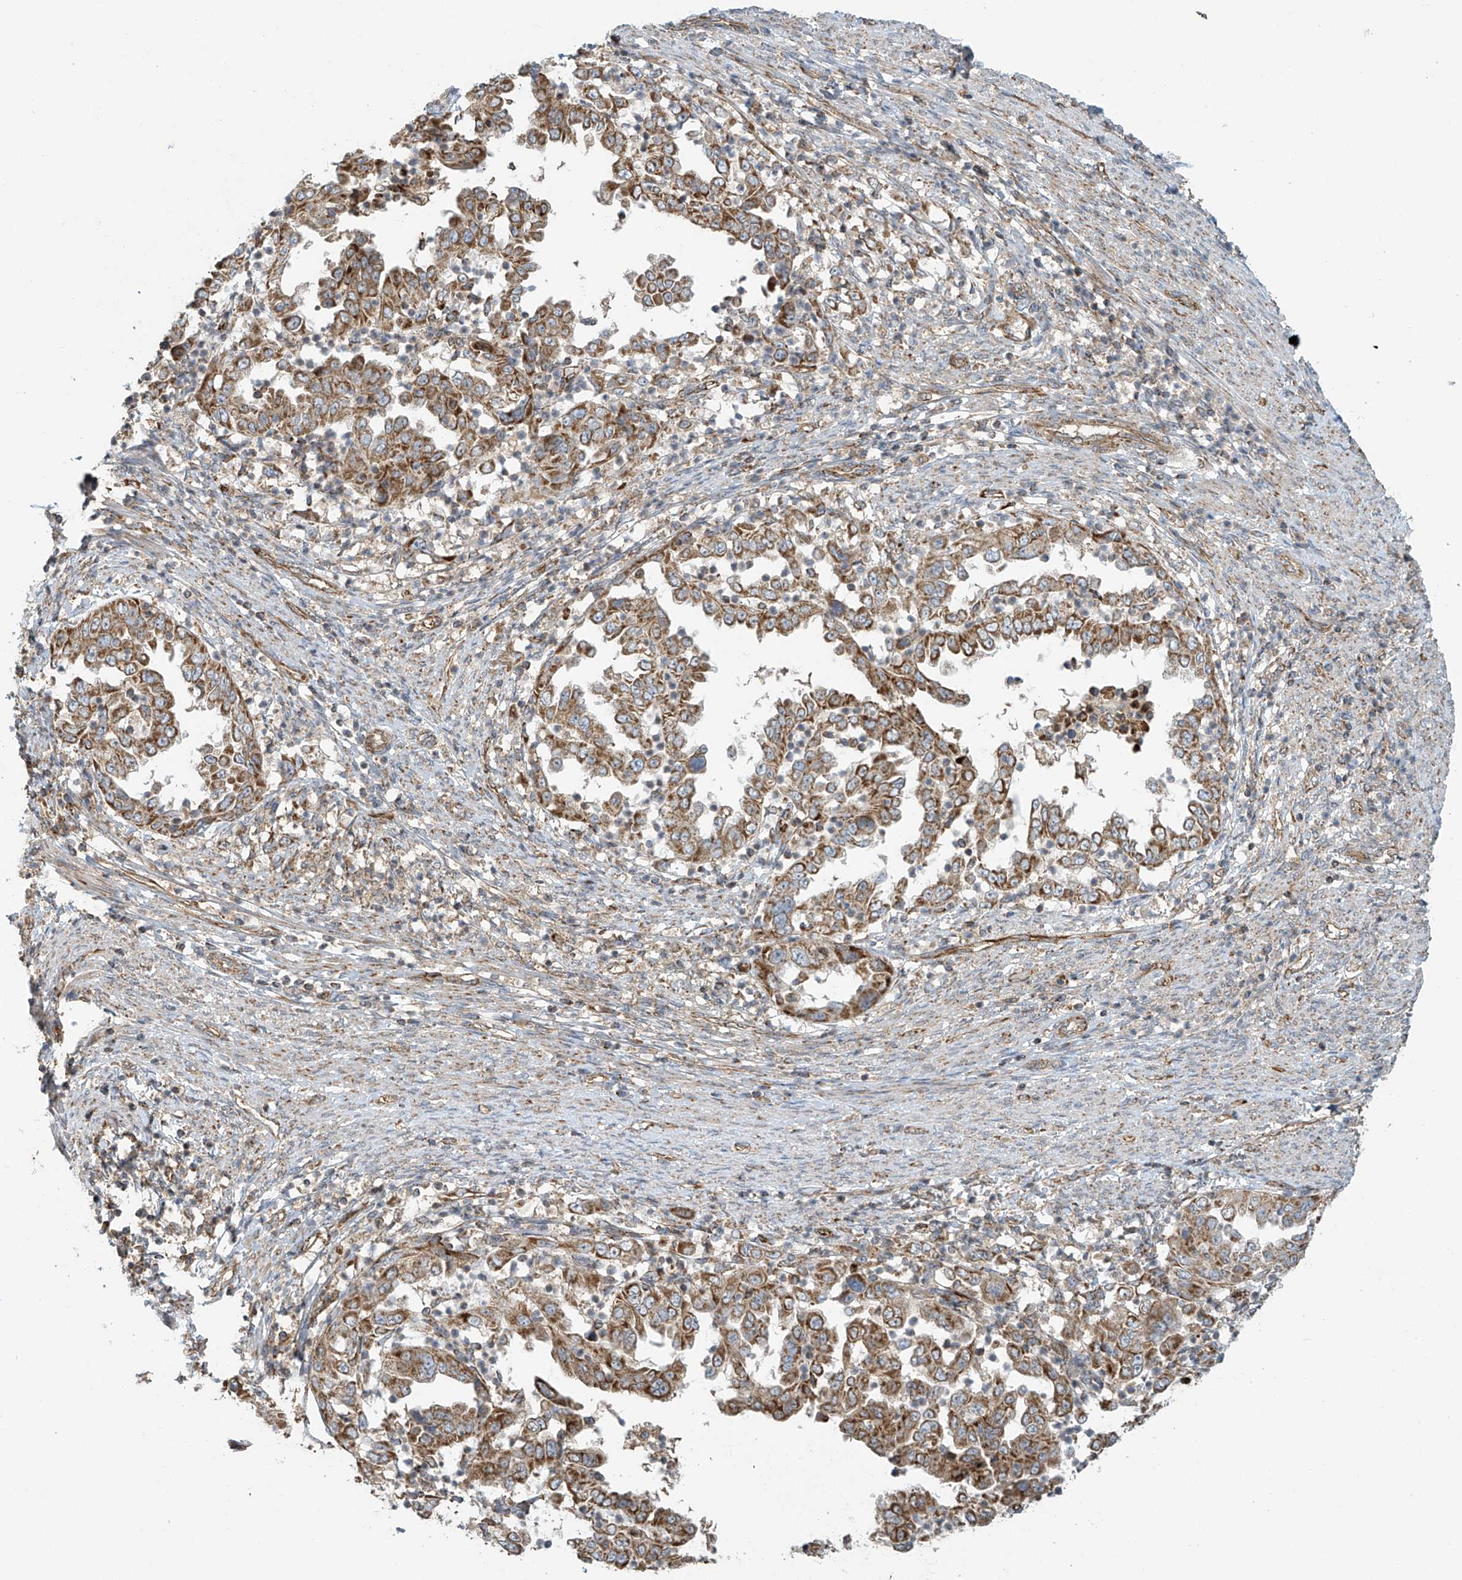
{"staining": {"intensity": "moderate", "quantity": ">75%", "location": "cytoplasmic/membranous"}, "tissue": "endometrial cancer", "cell_type": "Tumor cells", "image_type": "cancer", "snomed": [{"axis": "morphology", "description": "Adenocarcinoma, NOS"}, {"axis": "topography", "description": "Endometrium"}], "caption": "DAB immunohistochemical staining of human endometrial cancer shows moderate cytoplasmic/membranous protein expression in about >75% of tumor cells.", "gene": "METTL6", "patient": {"sex": "female", "age": 85}}